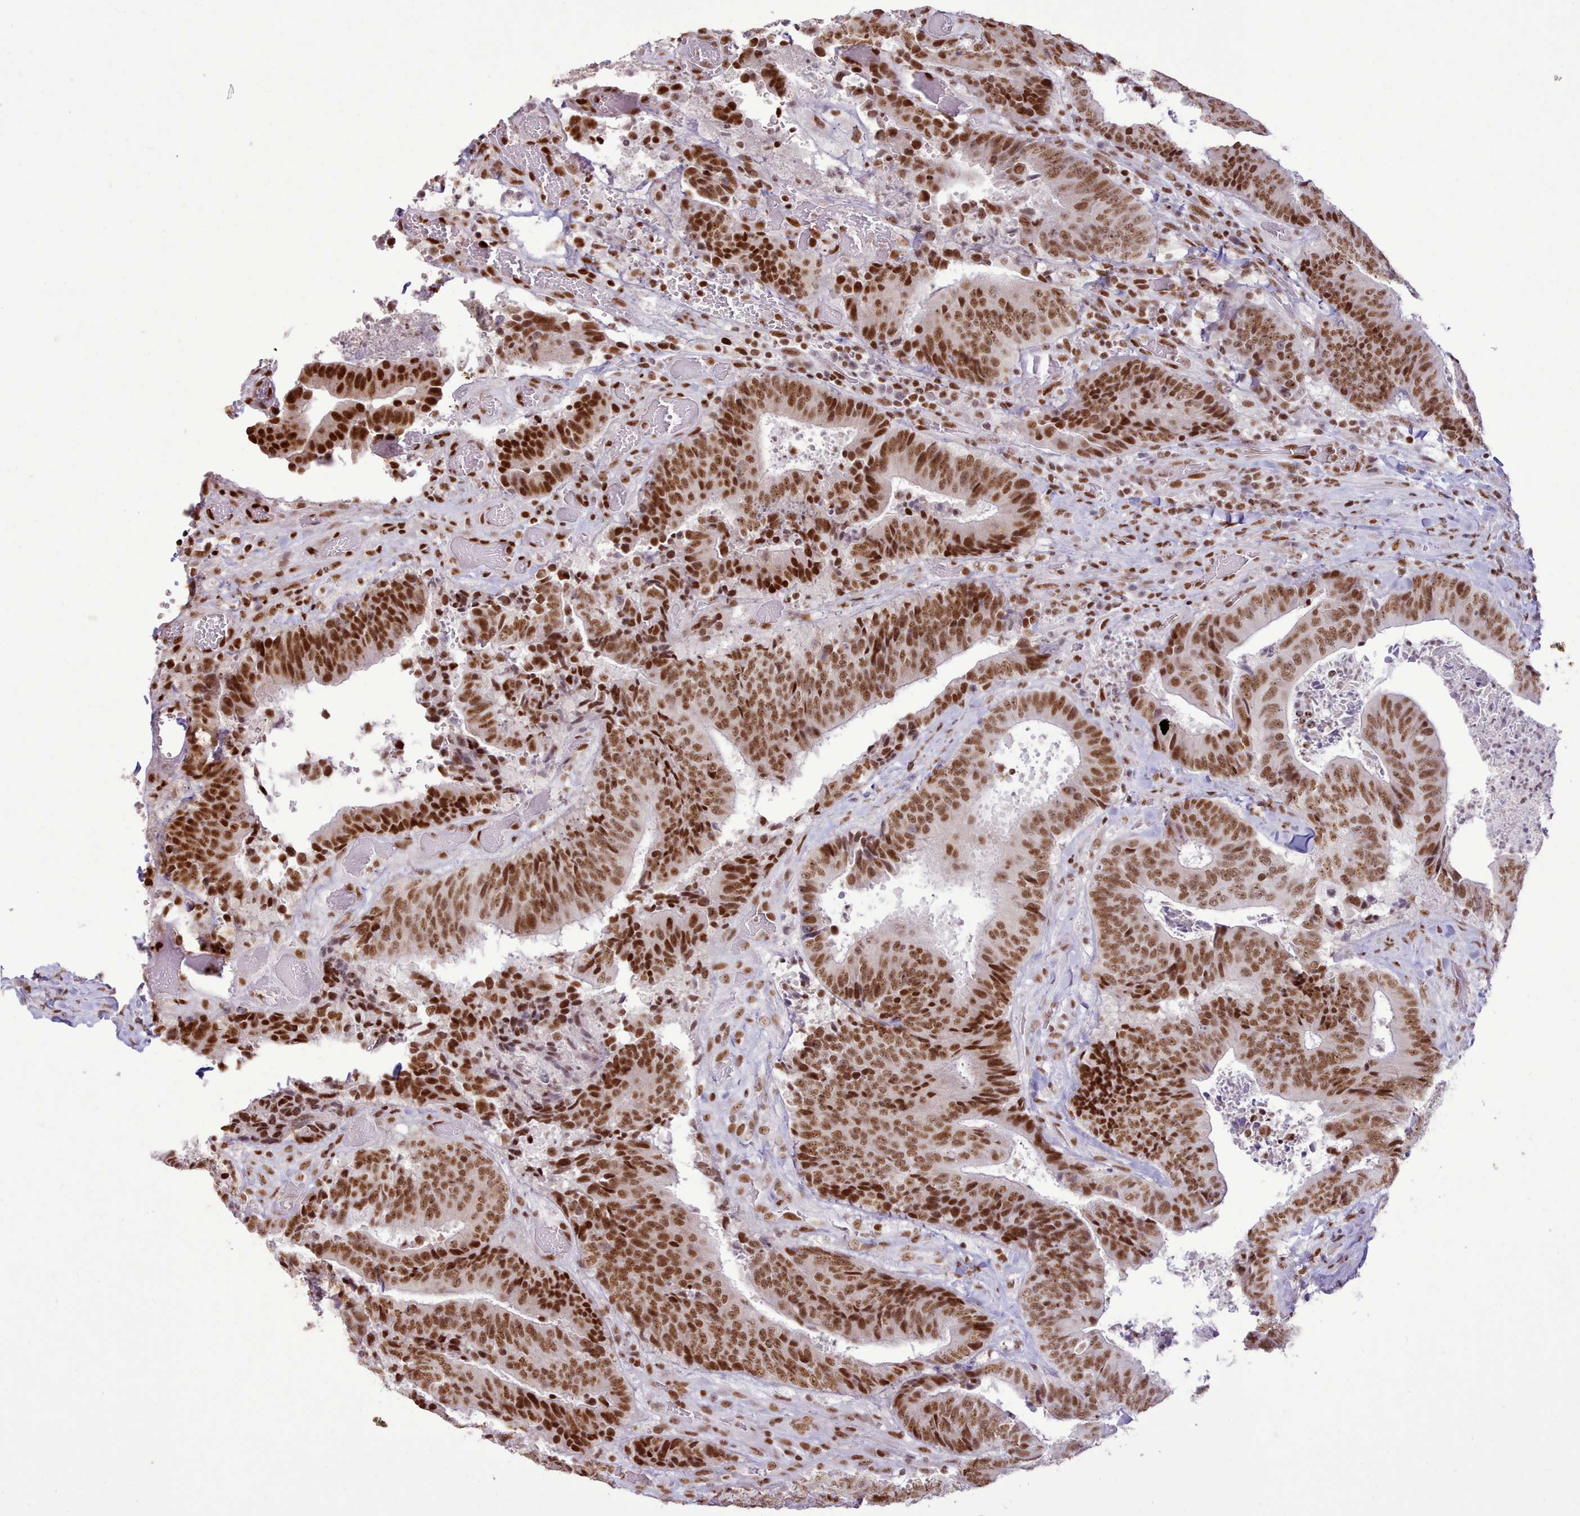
{"staining": {"intensity": "strong", "quantity": ">75%", "location": "nuclear"}, "tissue": "colorectal cancer", "cell_type": "Tumor cells", "image_type": "cancer", "snomed": [{"axis": "morphology", "description": "Adenocarcinoma, NOS"}, {"axis": "topography", "description": "Rectum"}], "caption": "Colorectal cancer (adenocarcinoma) stained for a protein reveals strong nuclear positivity in tumor cells. (Brightfield microscopy of DAB IHC at high magnification).", "gene": "TAF15", "patient": {"sex": "male", "age": 72}}